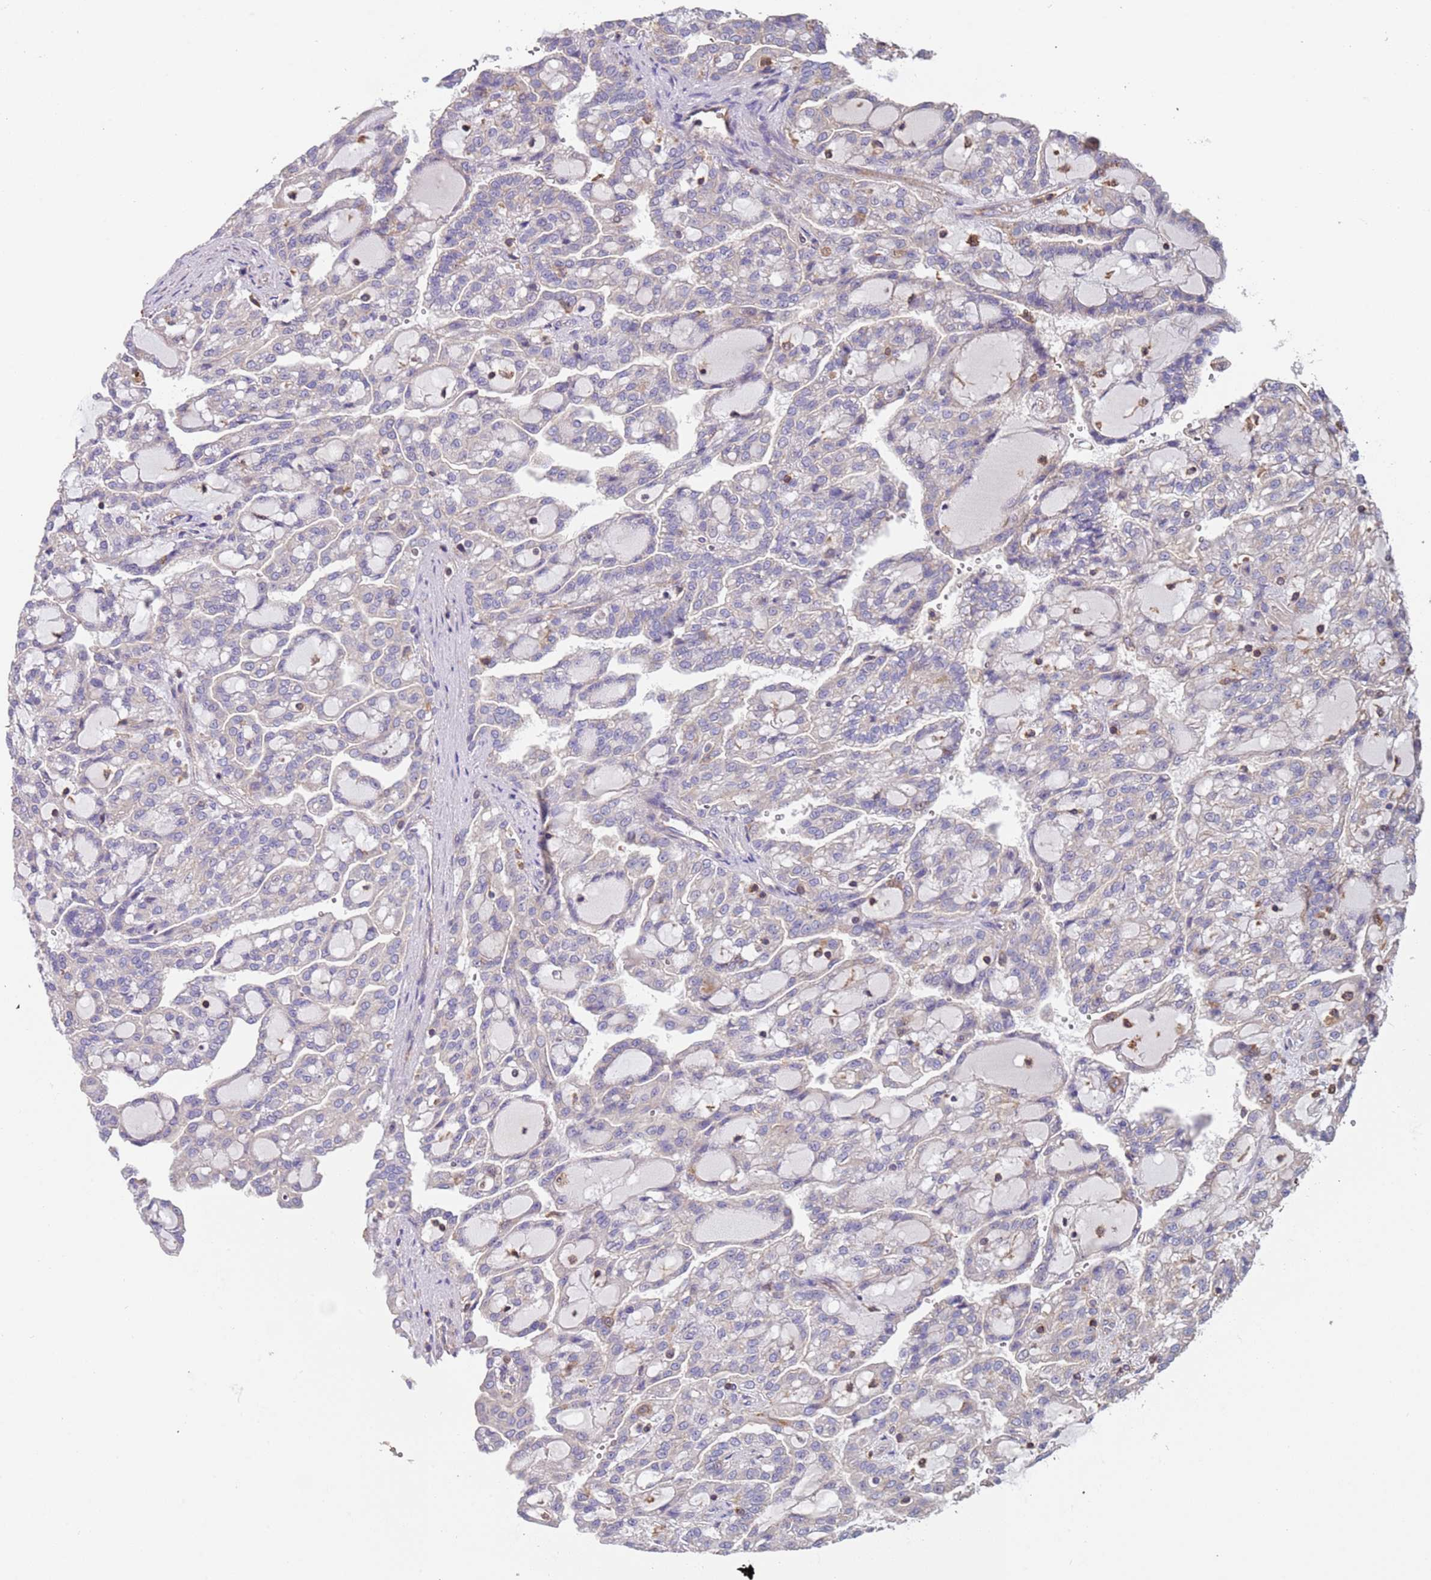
{"staining": {"intensity": "negative", "quantity": "none", "location": "none"}, "tissue": "renal cancer", "cell_type": "Tumor cells", "image_type": "cancer", "snomed": [{"axis": "morphology", "description": "Adenocarcinoma, NOS"}, {"axis": "topography", "description": "Kidney"}], "caption": "Adenocarcinoma (renal) stained for a protein using immunohistochemistry reveals no expression tumor cells.", "gene": "SYT4", "patient": {"sex": "male", "age": 63}}